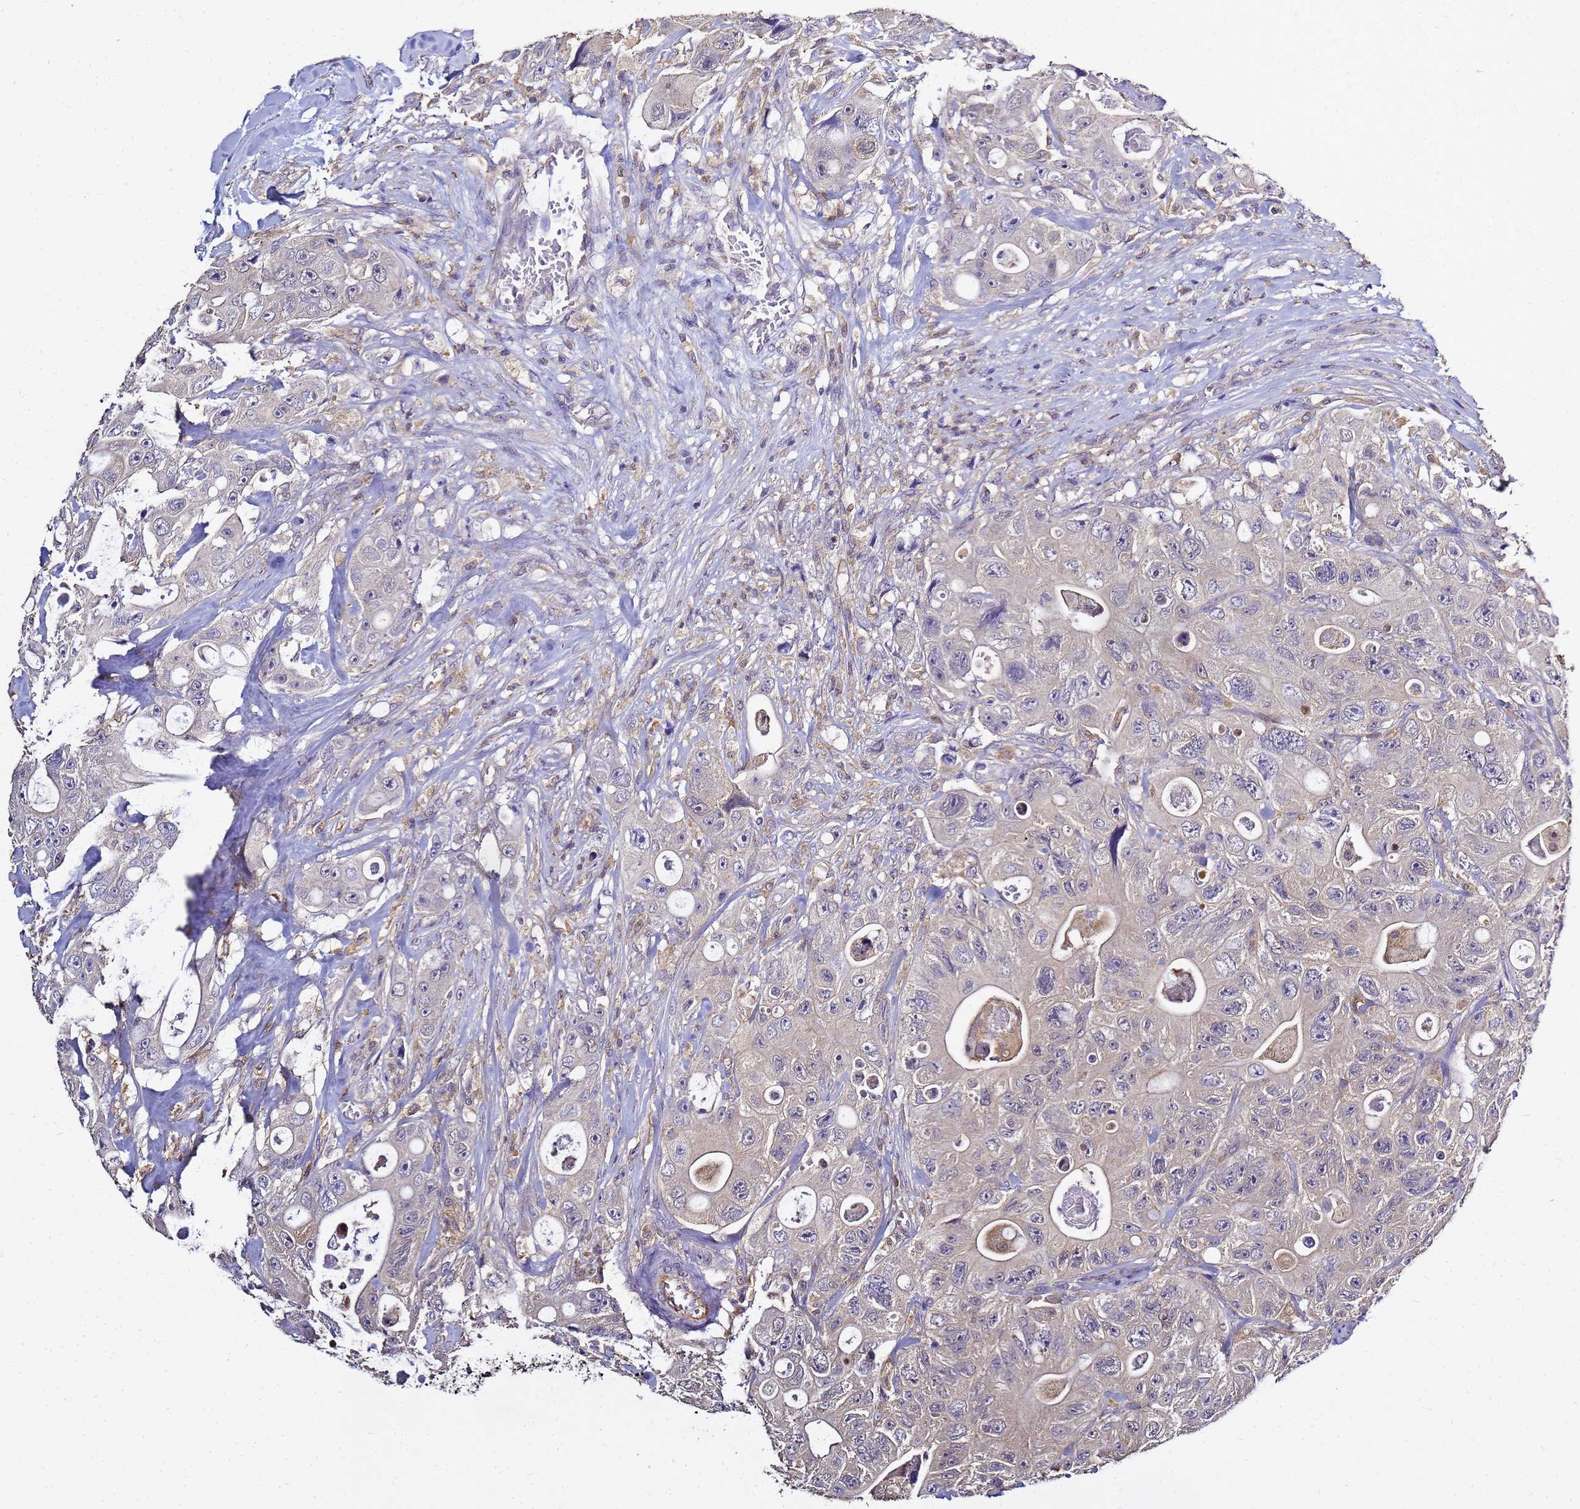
{"staining": {"intensity": "negative", "quantity": "none", "location": "none"}, "tissue": "colorectal cancer", "cell_type": "Tumor cells", "image_type": "cancer", "snomed": [{"axis": "morphology", "description": "Adenocarcinoma, NOS"}, {"axis": "topography", "description": "Colon"}], "caption": "Protein analysis of colorectal adenocarcinoma demonstrates no significant staining in tumor cells.", "gene": "ENOPH1", "patient": {"sex": "female", "age": 46}}